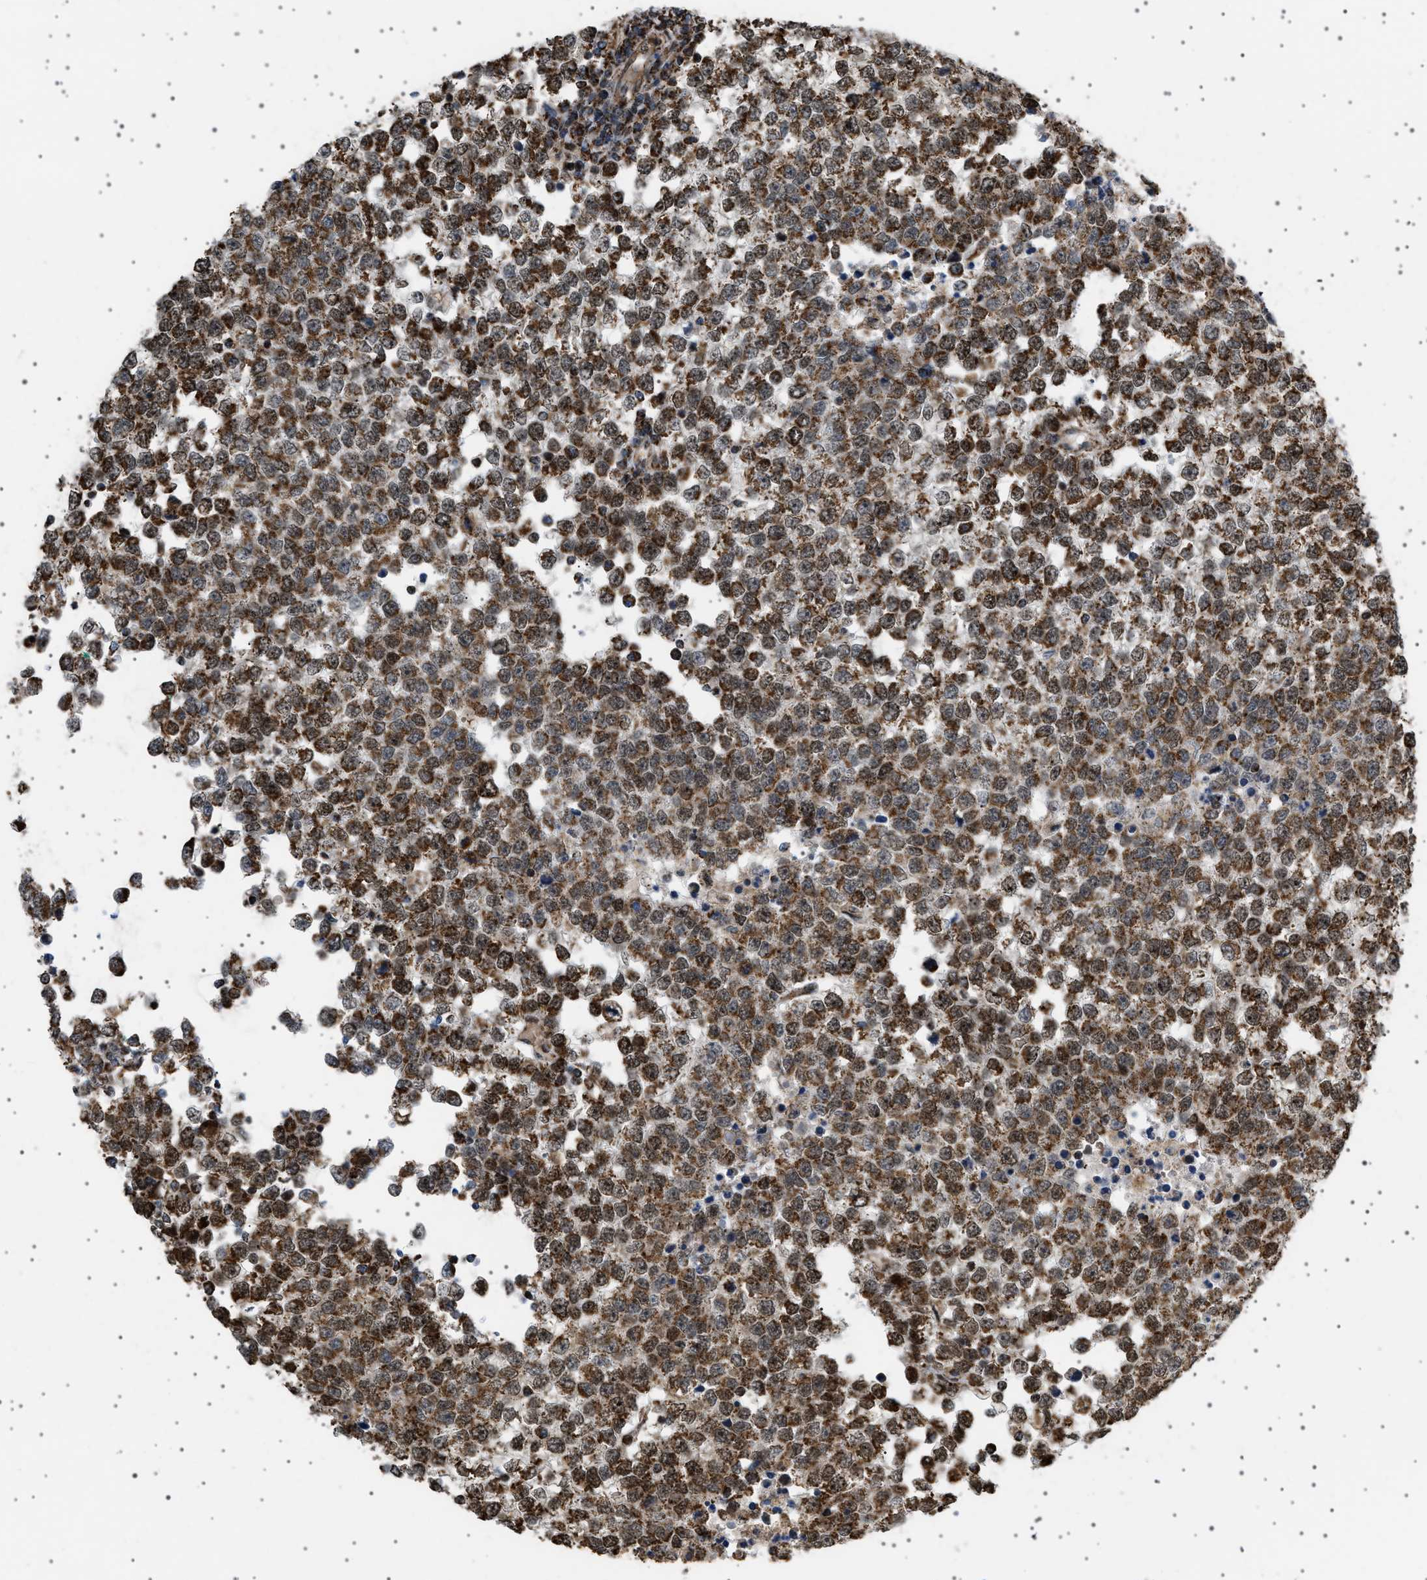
{"staining": {"intensity": "moderate", "quantity": ">75%", "location": "cytoplasmic/membranous,nuclear"}, "tissue": "testis cancer", "cell_type": "Tumor cells", "image_type": "cancer", "snomed": [{"axis": "morphology", "description": "Seminoma, NOS"}, {"axis": "topography", "description": "Testis"}], "caption": "DAB immunohistochemical staining of testis cancer reveals moderate cytoplasmic/membranous and nuclear protein staining in about >75% of tumor cells.", "gene": "MELK", "patient": {"sex": "male", "age": 65}}